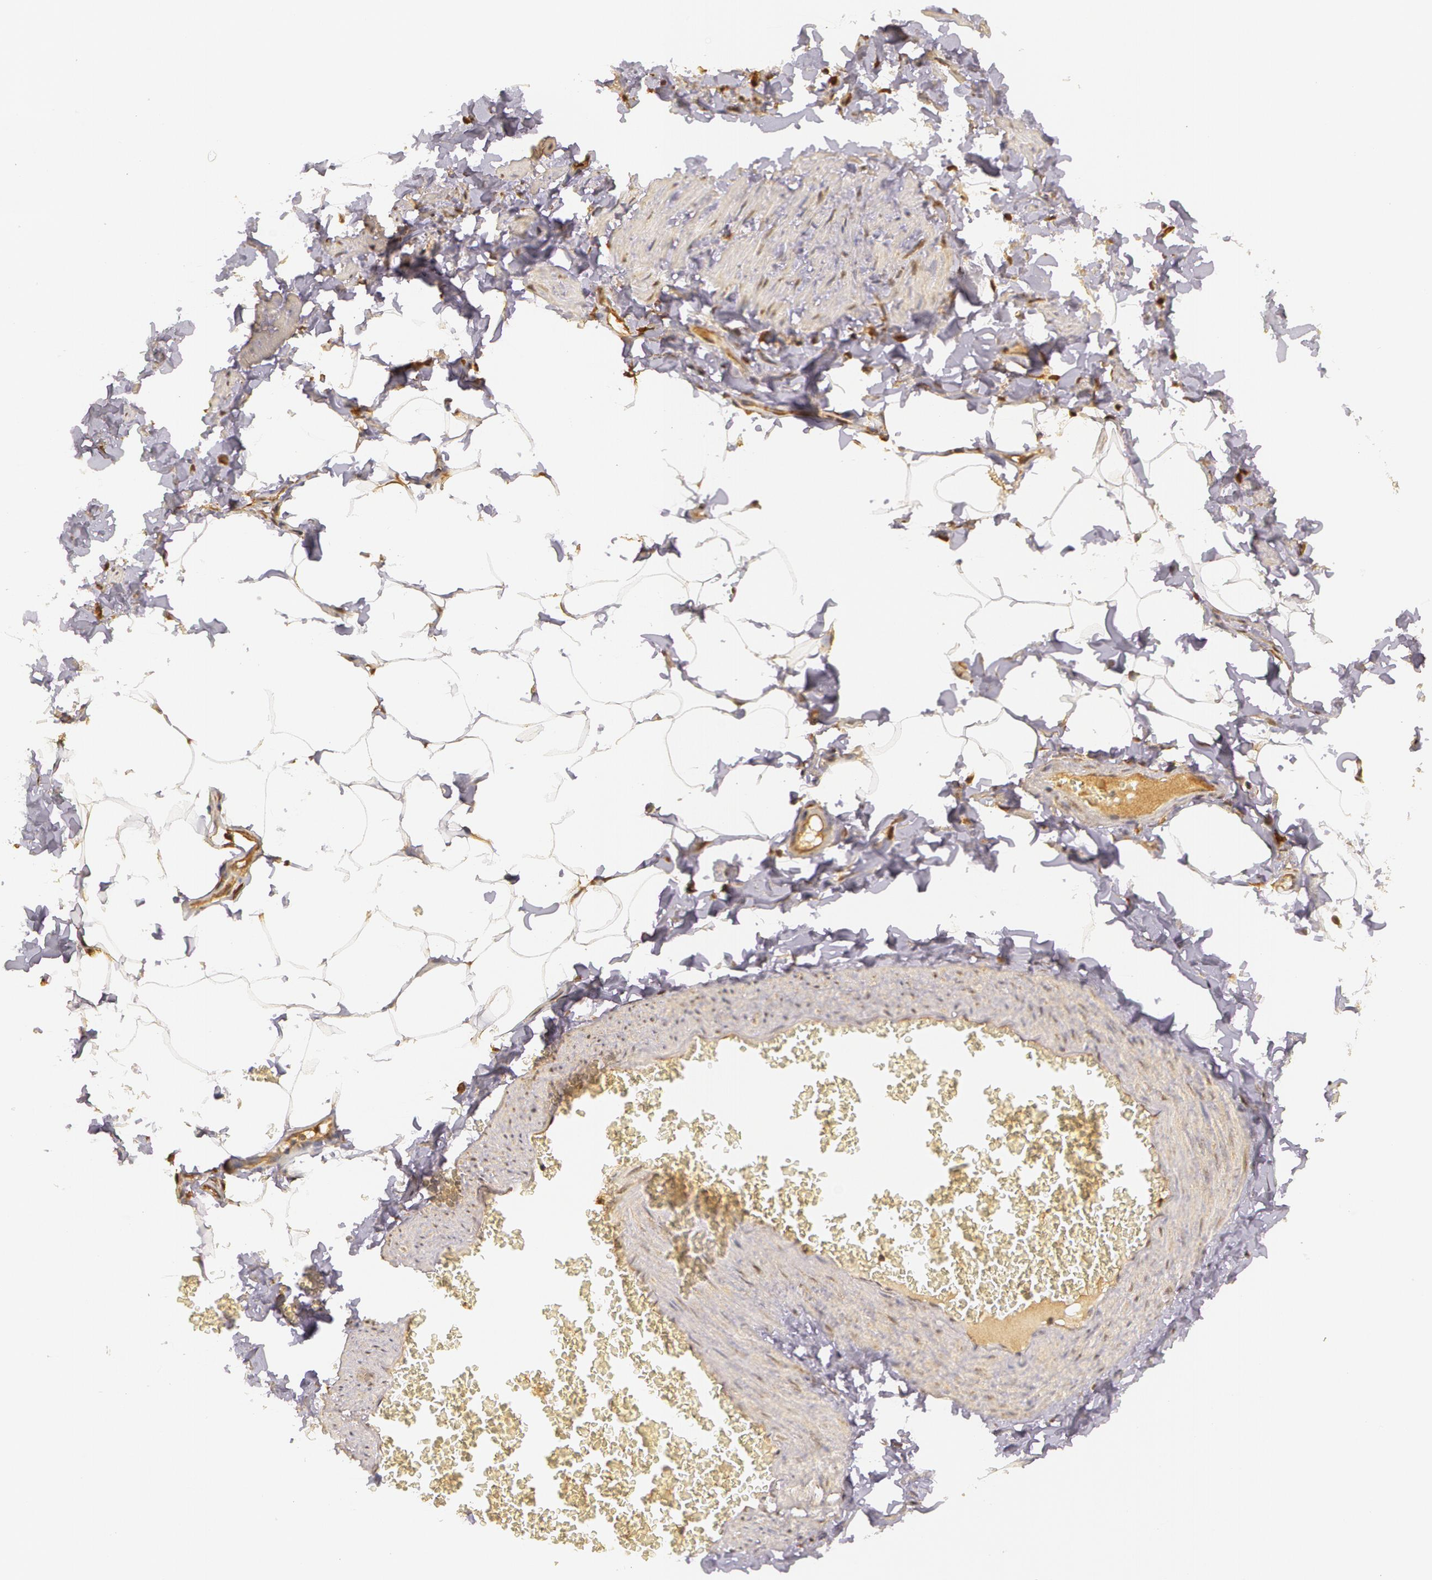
{"staining": {"intensity": "weak", "quantity": "25%-75%", "location": "cytoplasmic/membranous"}, "tissue": "adipose tissue", "cell_type": "Adipocytes", "image_type": "normal", "snomed": [{"axis": "morphology", "description": "Normal tissue, NOS"}, {"axis": "topography", "description": "Vascular tissue"}], "caption": "A low amount of weak cytoplasmic/membranous expression is seen in about 25%-75% of adipocytes in normal adipose tissue. Nuclei are stained in blue.", "gene": "ASCC2", "patient": {"sex": "male", "age": 41}}